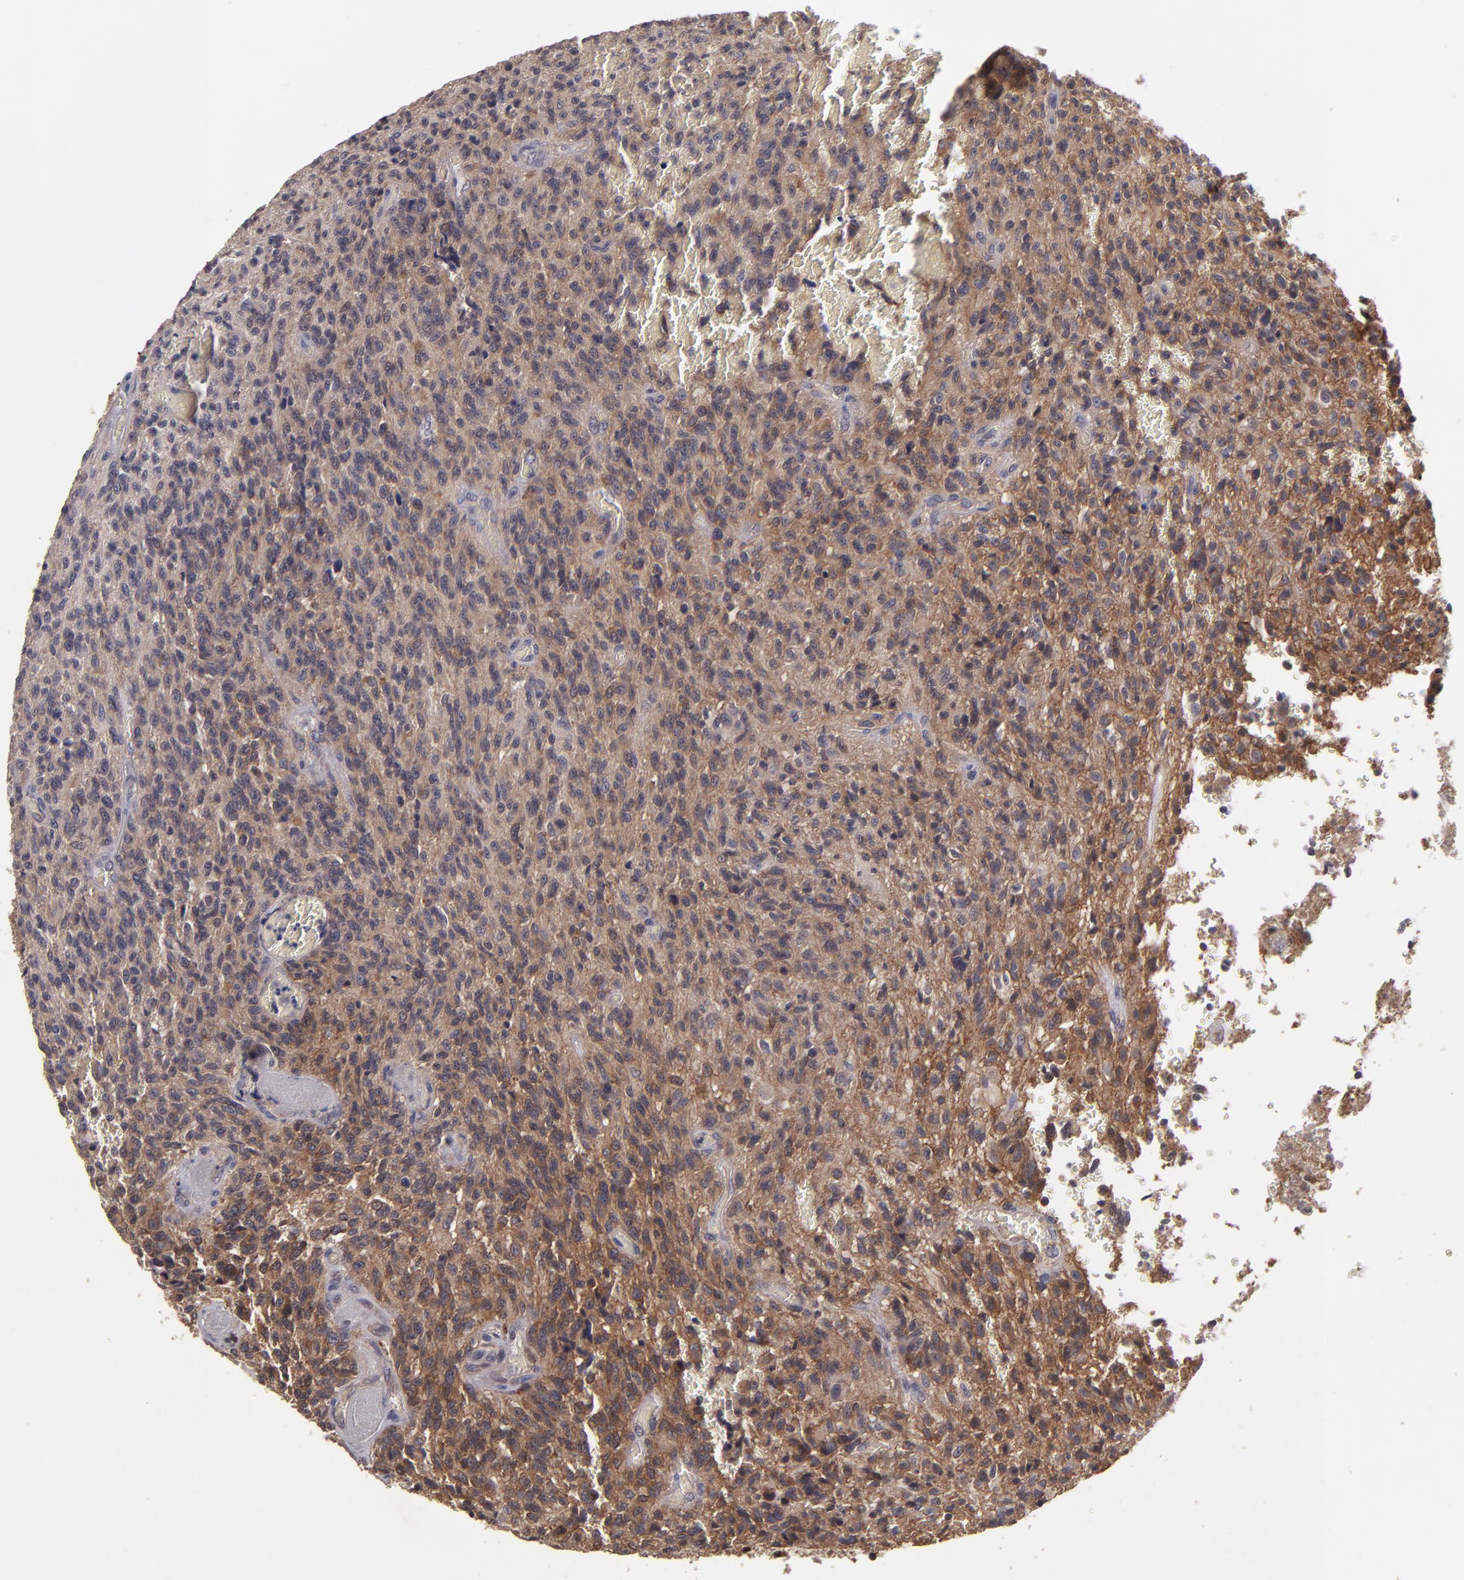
{"staining": {"intensity": "strong", "quantity": ">75%", "location": "cytoplasmic/membranous"}, "tissue": "glioma", "cell_type": "Tumor cells", "image_type": "cancer", "snomed": [{"axis": "morphology", "description": "Normal tissue, NOS"}, {"axis": "morphology", "description": "Glioma, malignant, High grade"}, {"axis": "topography", "description": "Cerebral cortex"}], "caption": "Immunohistochemical staining of human glioma exhibits high levels of strong cytoplasmic/membranous protein staining in about >75% of tumor cells. The protein of interest is stained brown, and the nuclei are stained in blue (DAB (3,3'-diaminobenzidine) IHC with brightfield microscopy, high magnification).", "gene": "NF2", "patient": {"sex": "male", "age": 56}}